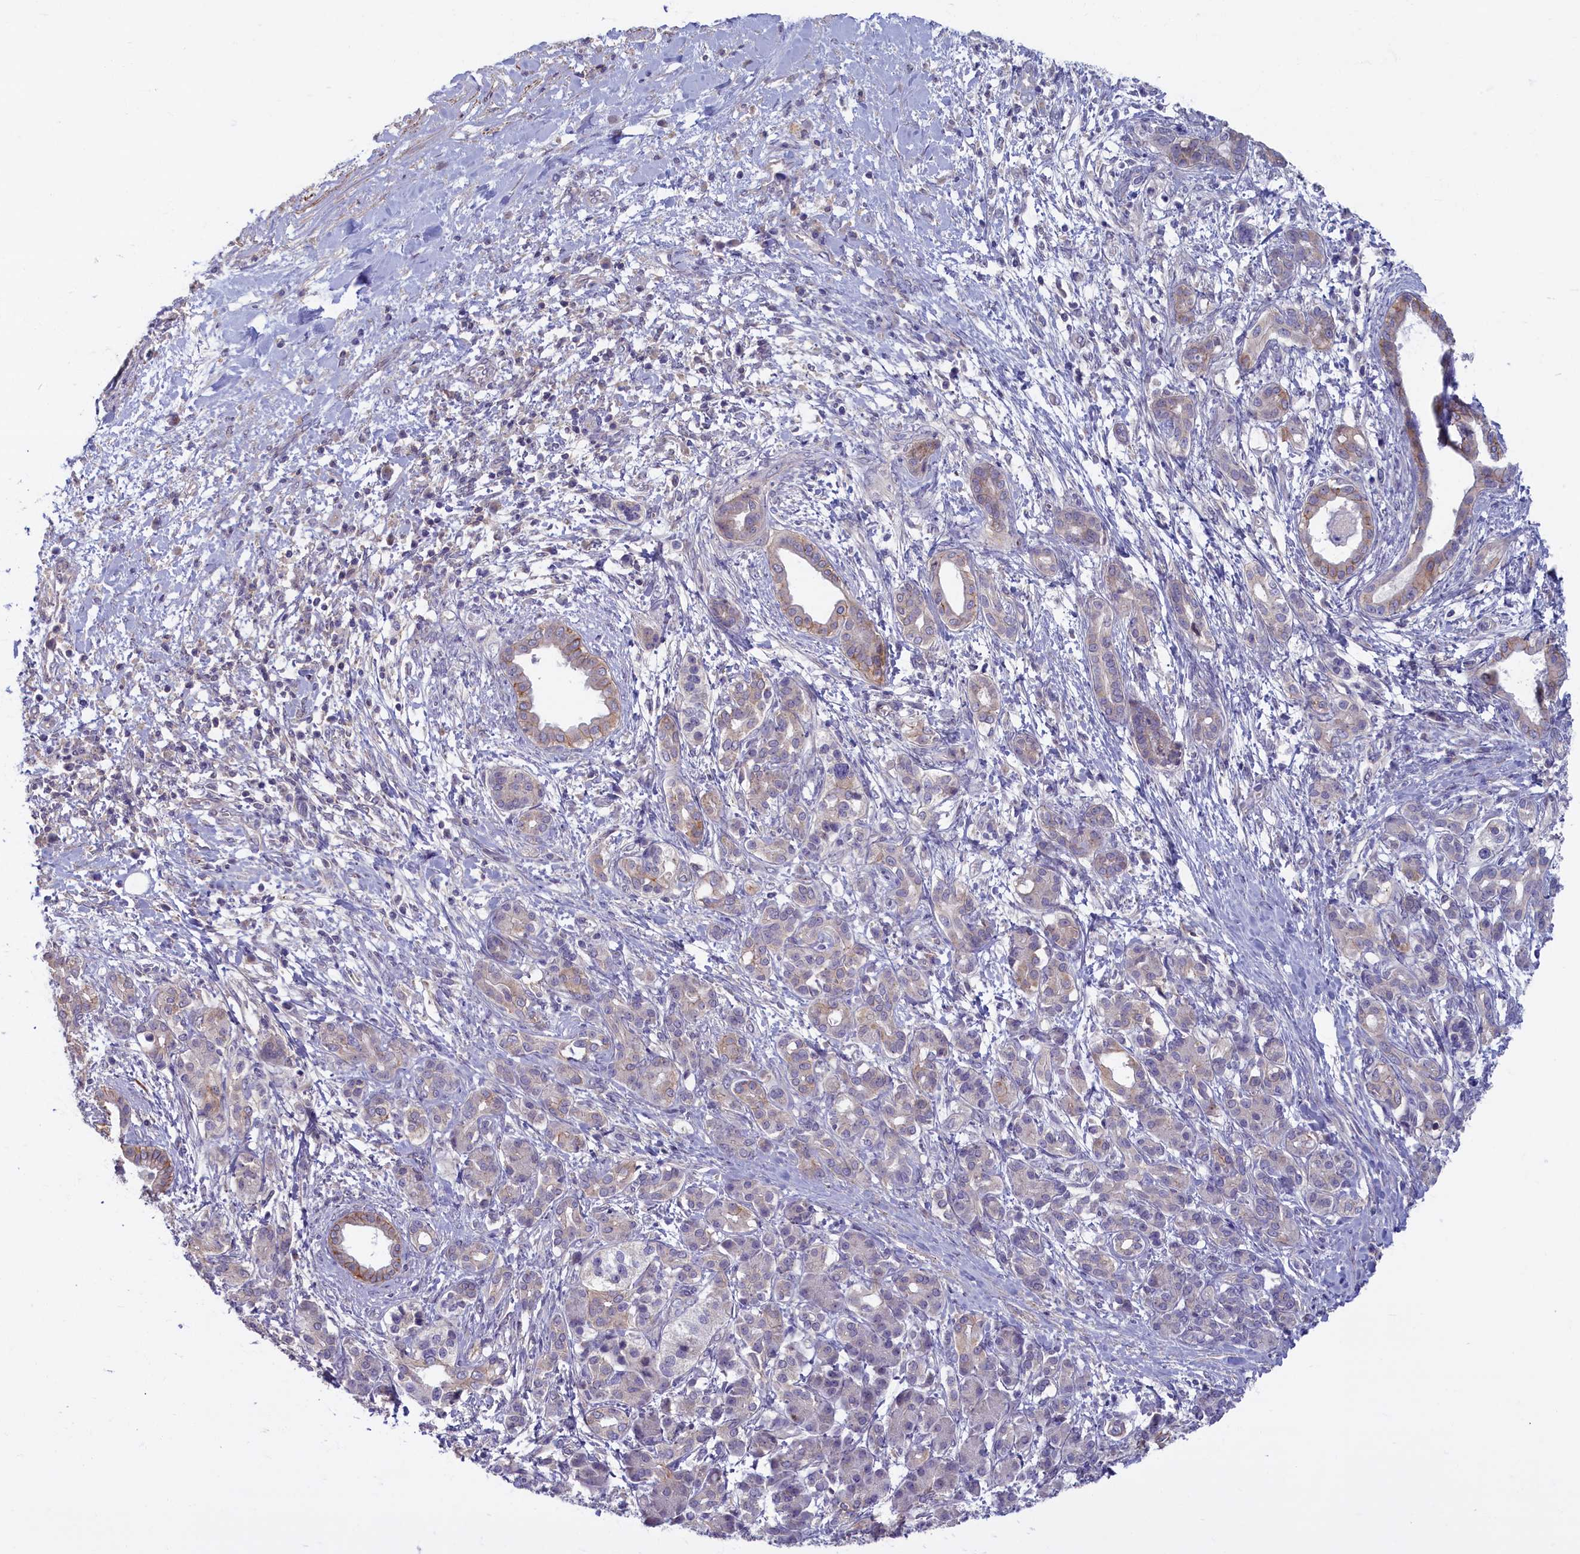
{"staining": {"intensity": "weak", "quantity": "<25%", "location": "cytoplasmic/membranous"}, "tissue": "pancreatic cancer", "cell_type": "Tumor cells", "image_type": "cancer", "snomed": [{"axis": "morphology", "description": "Adenocarcinoma, NOS"}, {"axis": "topography", "description": "Pancreas"}], "caption": "DAB (3,3'-diaminobenzidine) immunohistochemical staining of adenocarcinoma (pancreatic) exhibits no significant expression in tumor cells.", "gene": "TRPM4", "patient": {"sex": "female", "age": 55}}